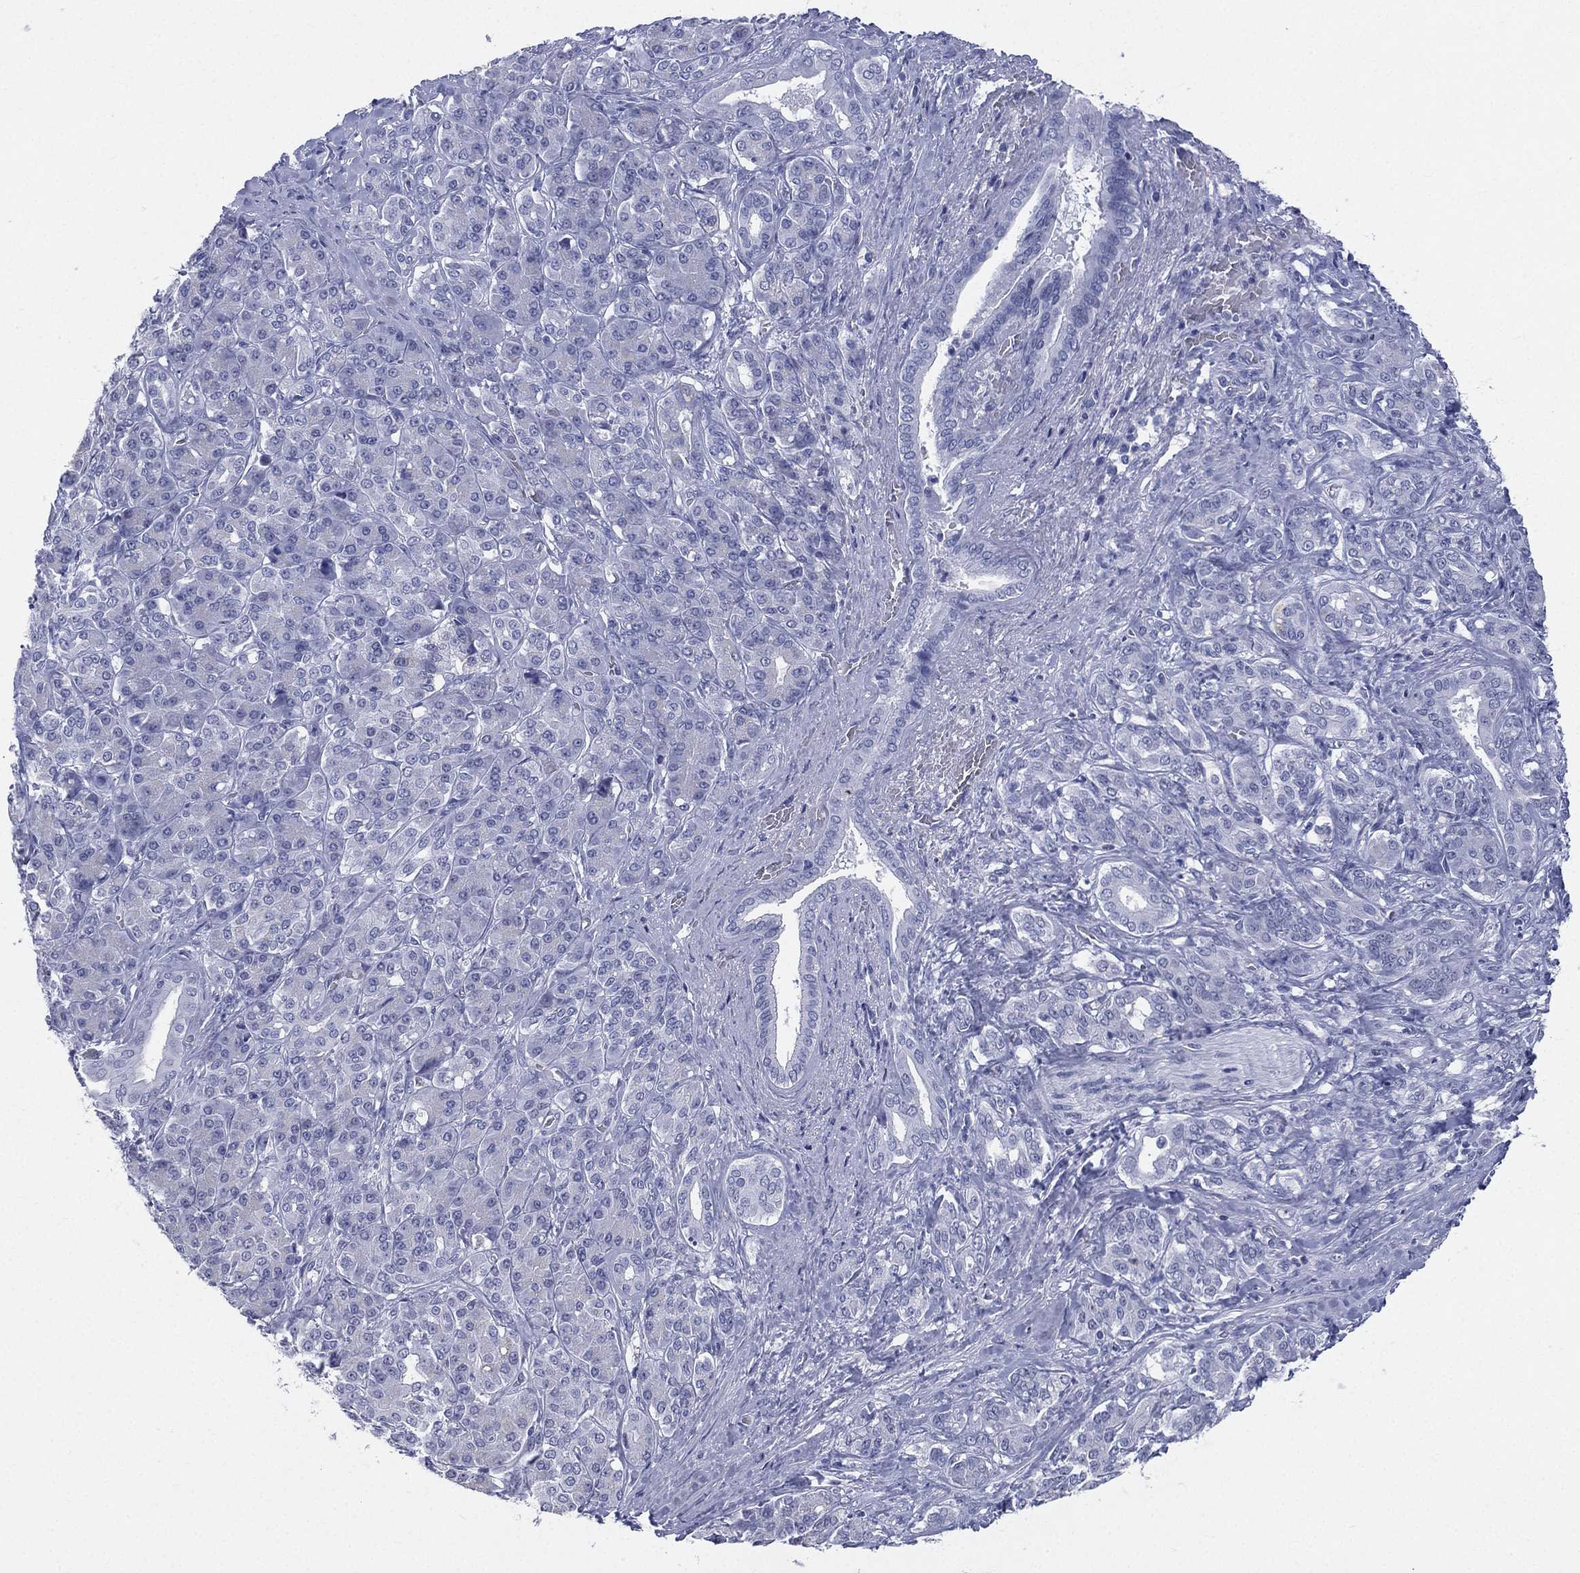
{"staining": {"intensity": "negative", "quantity": "none", "location": "none"}, "tissue": "pancreatic cancer", "cell_type": "Tumor cells", "image_type": "cancer", "snomed": [{"axis": "morphology", "description": "Normal tissue, NOS"}, {"axis": "morphology", "description": "Inflammation, NOS"}, {"axis": "morphology", "description": "Adenocarcinoma, NOS"}, {"axis": "topography", "description": "Pancreas"}], "caption": "Tumor cells show no significant staining in pancreatic cancer. (DAB IHC visualized using brightfield microscopy, high magnification).", "gene": "CD22", "patient": {"sex": "male", "age": 57}}